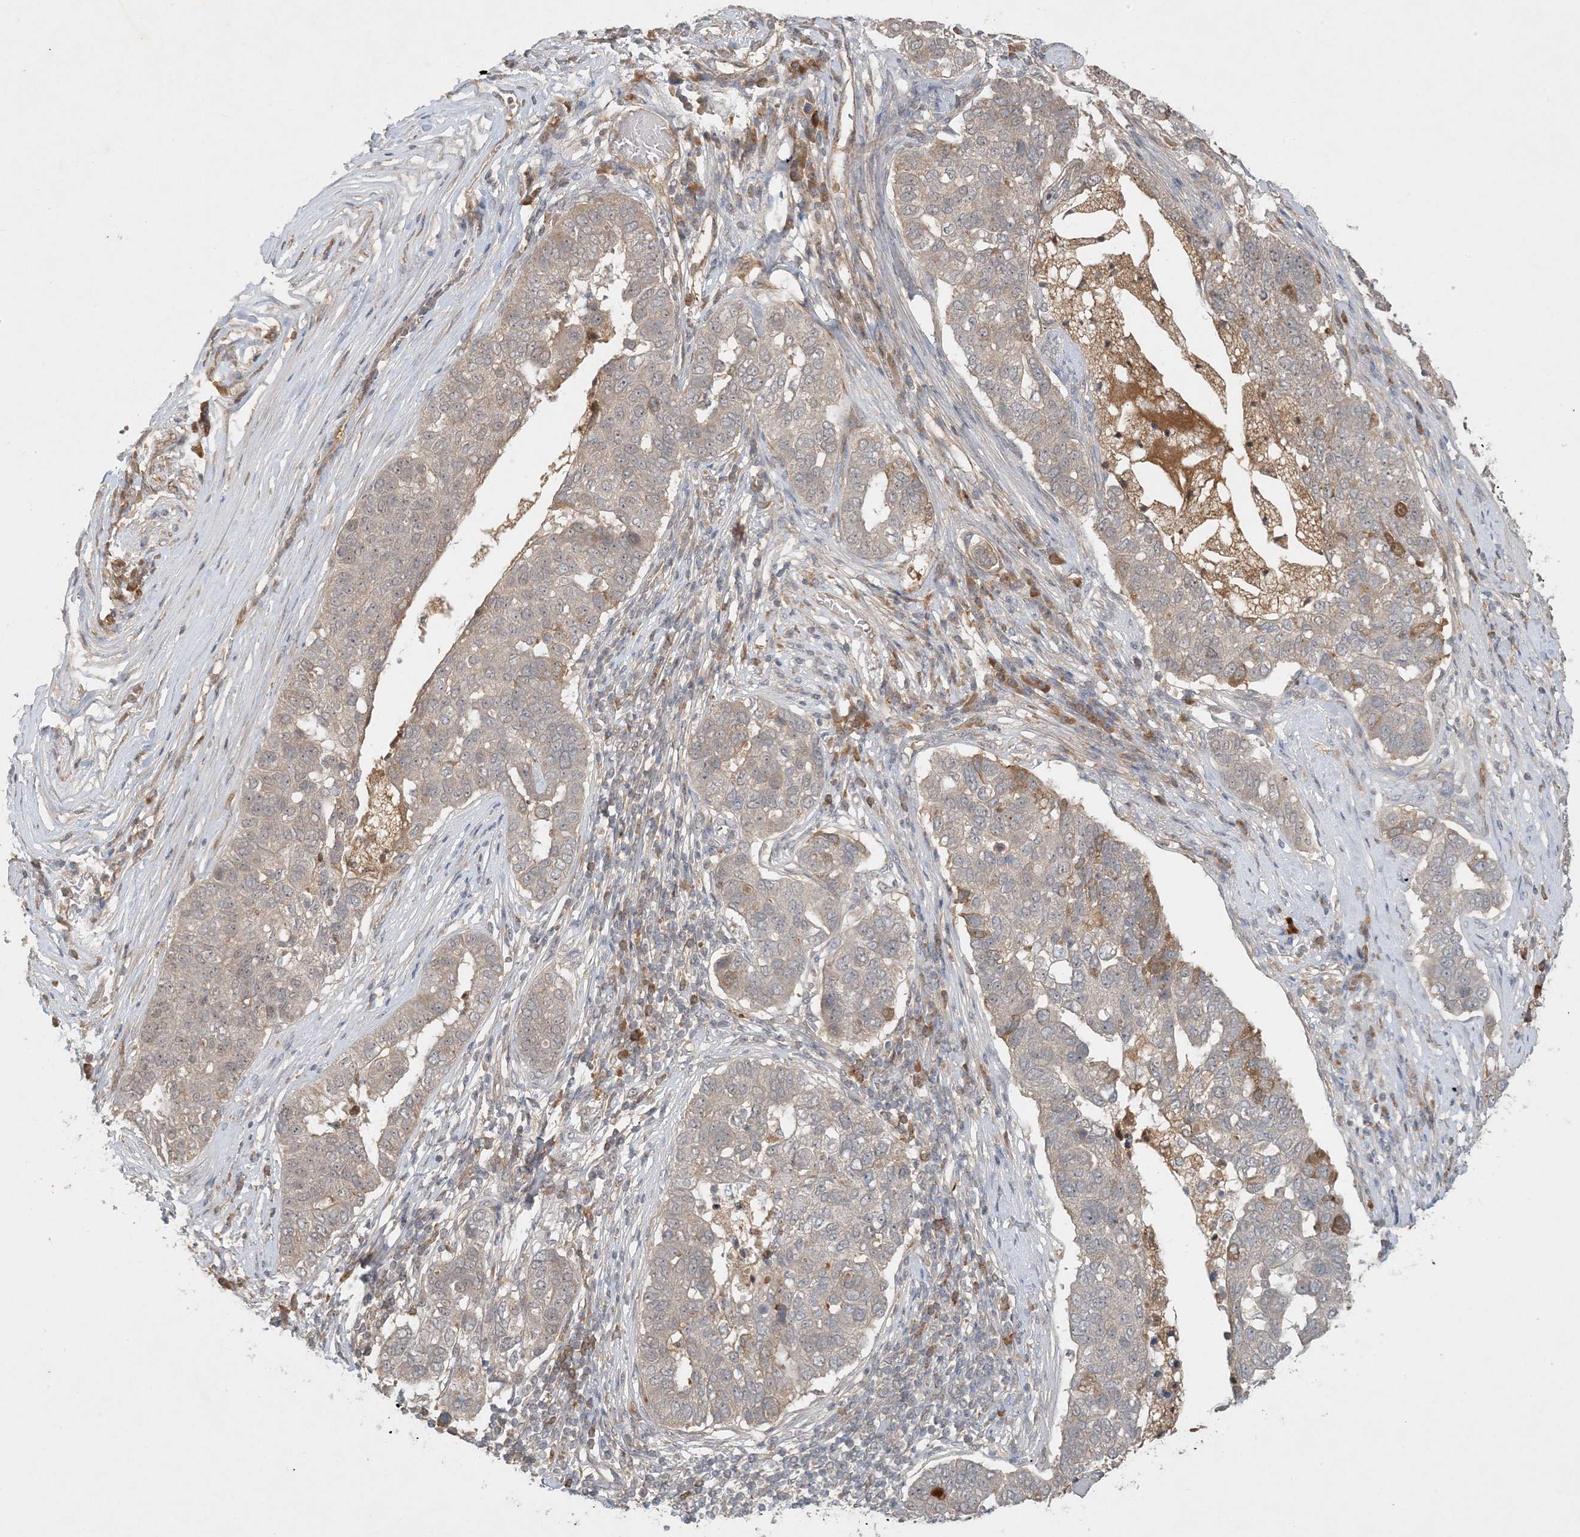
{"staining": {"intensity": "negative", "quantity": "none", "location": "none"}, "tissue": "pancreatic cancer", "cell_type": "Tumor cells", "image_type": "cancer", "snomed": [{"axis": "morphology", "description": "Adenocarcinoma, NOS"}, {"axis": "topography", "description": "Pancreas"}], "caption": "Immunohistochemistry (IHC) image of neoplastic tissue: human adenocarcinoma (pancreatic) stained with DAB (3,3'-diaminobenzidine) displays no significant protein expression in tumor cells.", "gene": "ZCCHC4", "patient": {"sex": "female", "age": 61}}